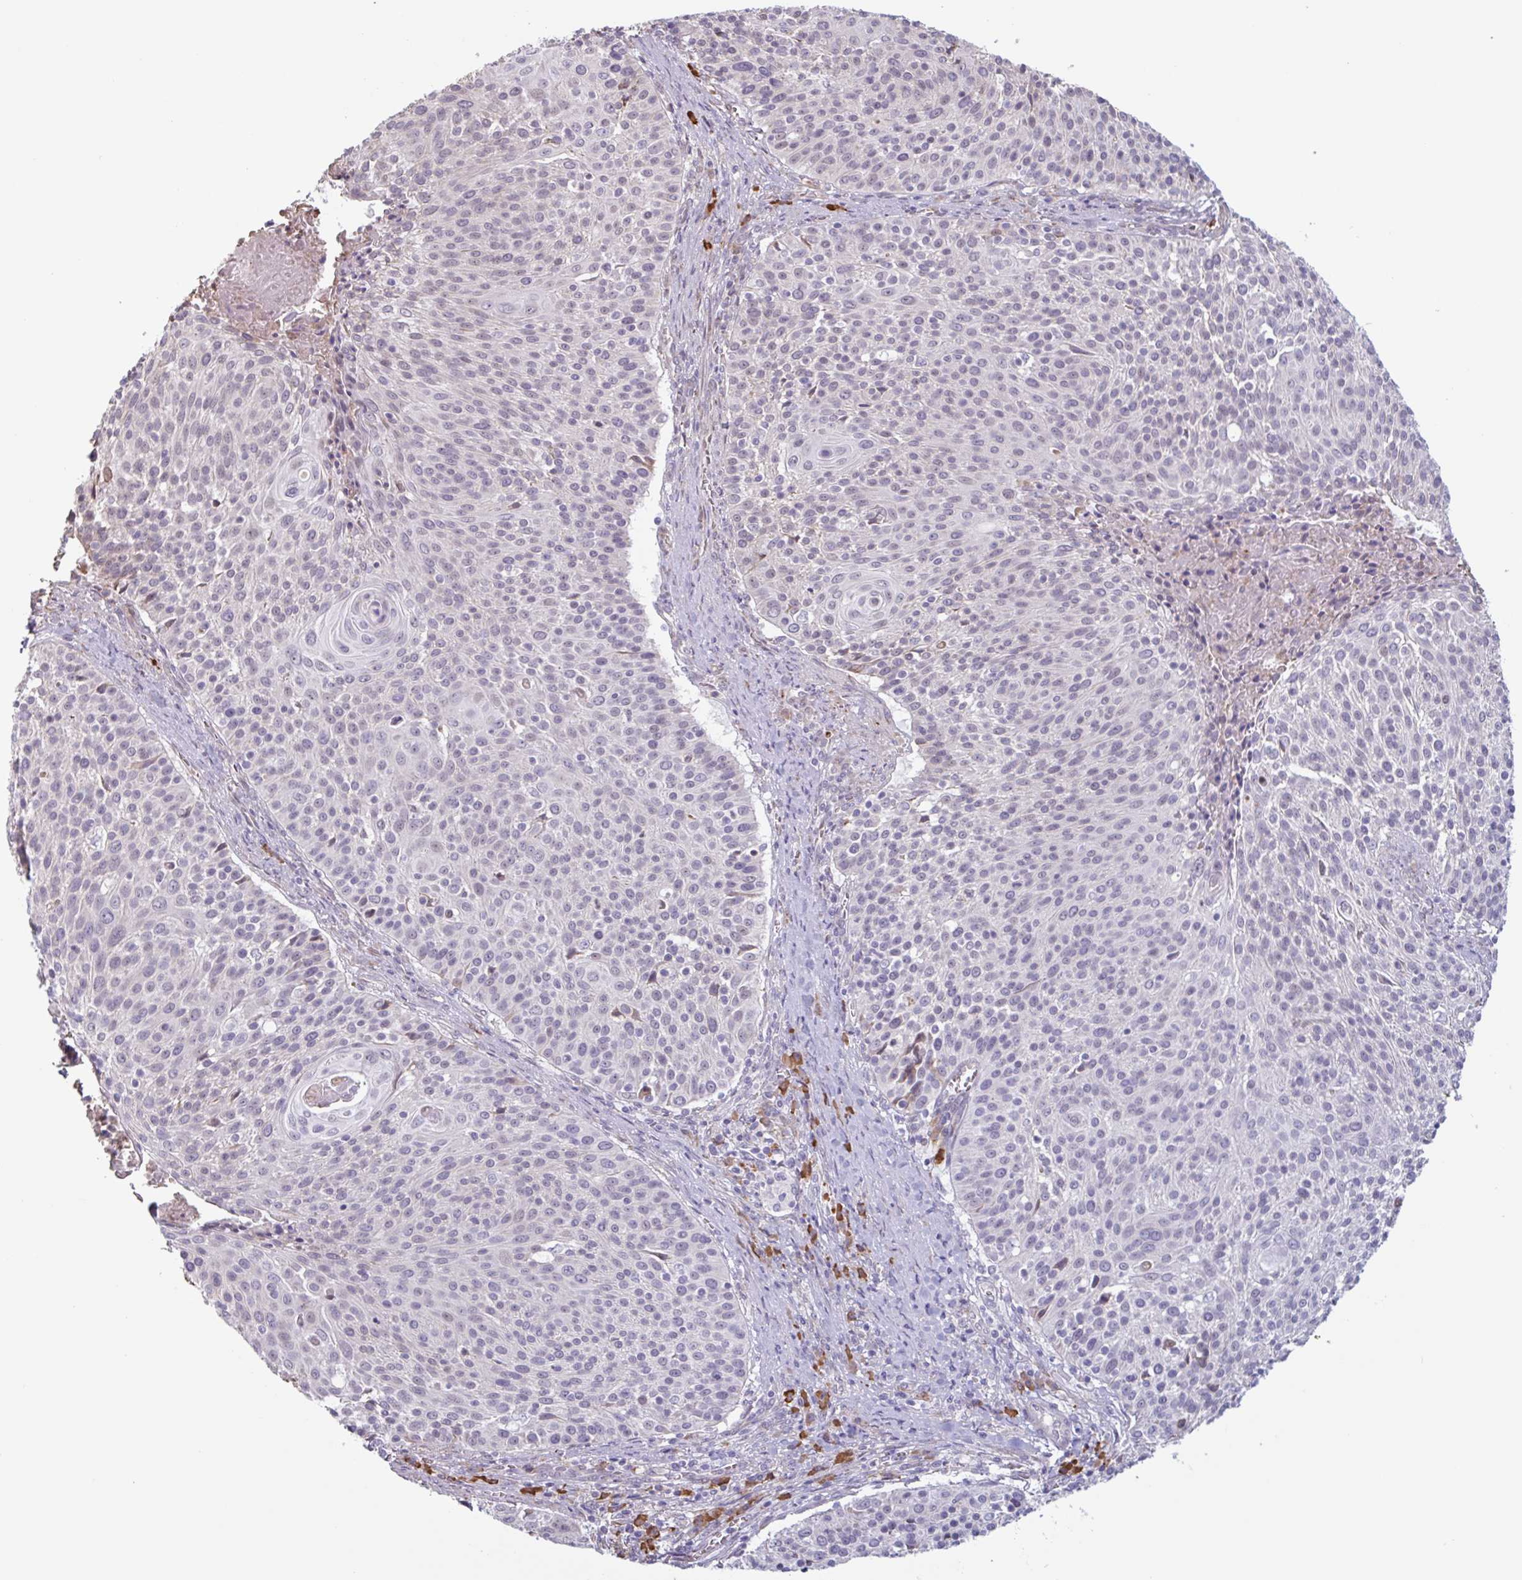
{"staining": {"intensity": "negative", "quantity": "none", "location": "none"}, "tissue": "cervical cancer", "cell_type": "Tumor cells", "image_type": "cancer", "snomed": [{"axis": "morphology", "description": "Squamous cell carcinoma, NOS"}, {"axis": "topography", "description": "Cervix"}], "caption": "Immunohistochemistry histopathology image of neoplastic tissue: human cervical squamous cell carcinoma stained with DAB (3,3'-diaminobenzidine) displays no significant protein expression in tumor cells. The staining was performed using DAB to visualize the protein expression in brown, while the nuclei were stained in blue with hematoxylin (Magnification: 20x).", "gene": "TAF1D", "patient": {"sex": "female", "age": 31}}